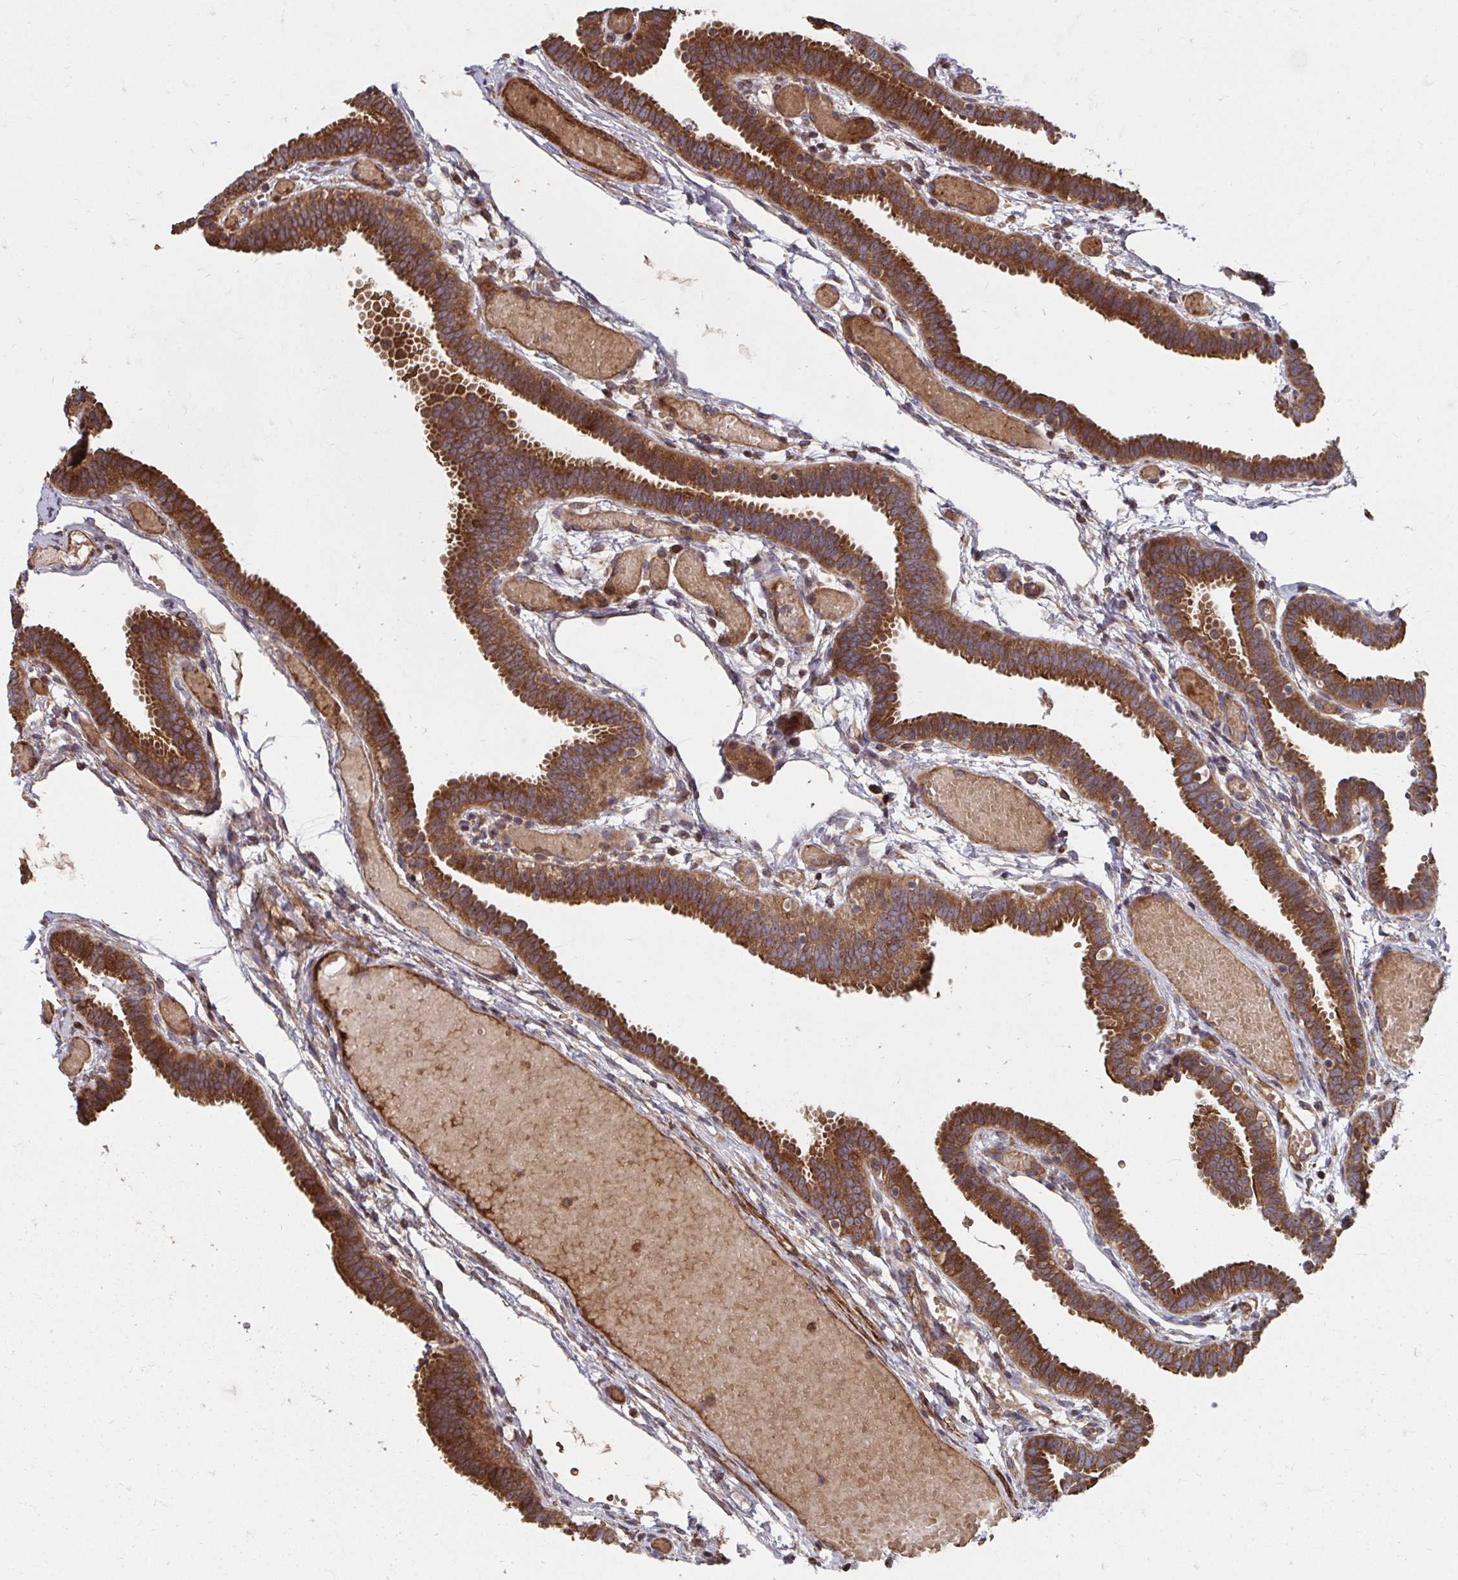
{"staining": {"intensity": "strong", "quantity": ">75%", "location": "cytoplasmic/membranous"}, "tissue": "fallopian tube", "cell_type": "Glandular cells", "image_type": "normal", "snomed": [{"axis": "morphology", "description": "Normal tissue, NOS"}, {"axis": "topography", "description": "Fallopian tube"}], "caption": "A high-resolution photomicrograph shows immunohistochemistry (IHC) staining of benign fallopian tube, which demonstrates strong cytoplasmic/membranous staining in about >75% of glandular cells.", "gene": "FAM89A", "patient": {"sex": "female", "age": 37}}